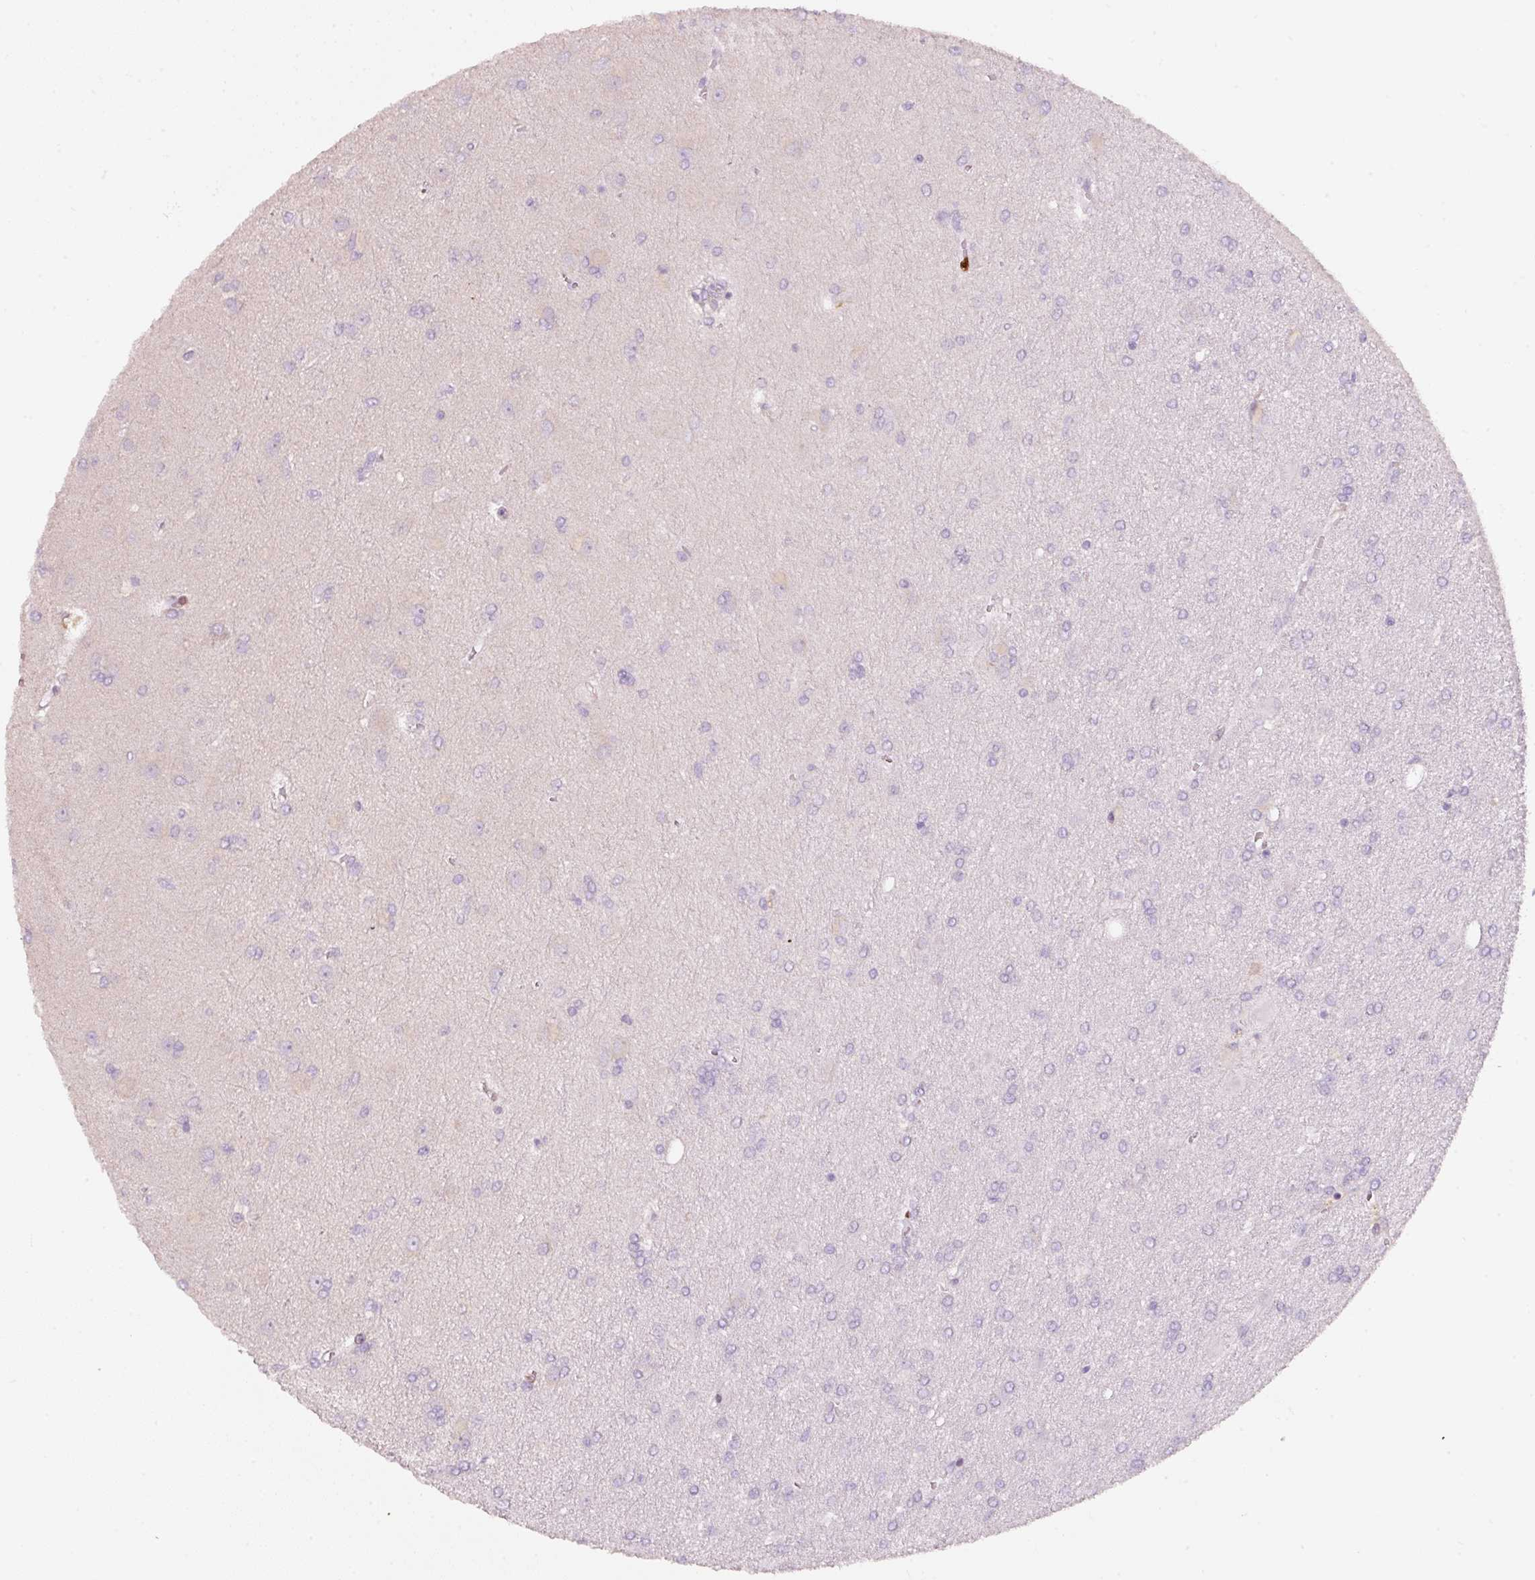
{"staining": {"intensity": "negative", "quantity": "none", "location": "none"}, "tissue": "glioma", "cell_type": "Tumor cells", "image_type": "cancer", "snomed": [{"axis": "morphology", "description": "Glioma, malignant, High grade"}, {"axis": "topography", "description": "Brain"}], "caption": "Immunohistochemical staining of malignant glioma (high-grade) exhibits no significant expression in tumor cells. Nuclei are stained in blue.", "gene": "IQGAP2", "patient": {"sex": "male", "age": 67}}